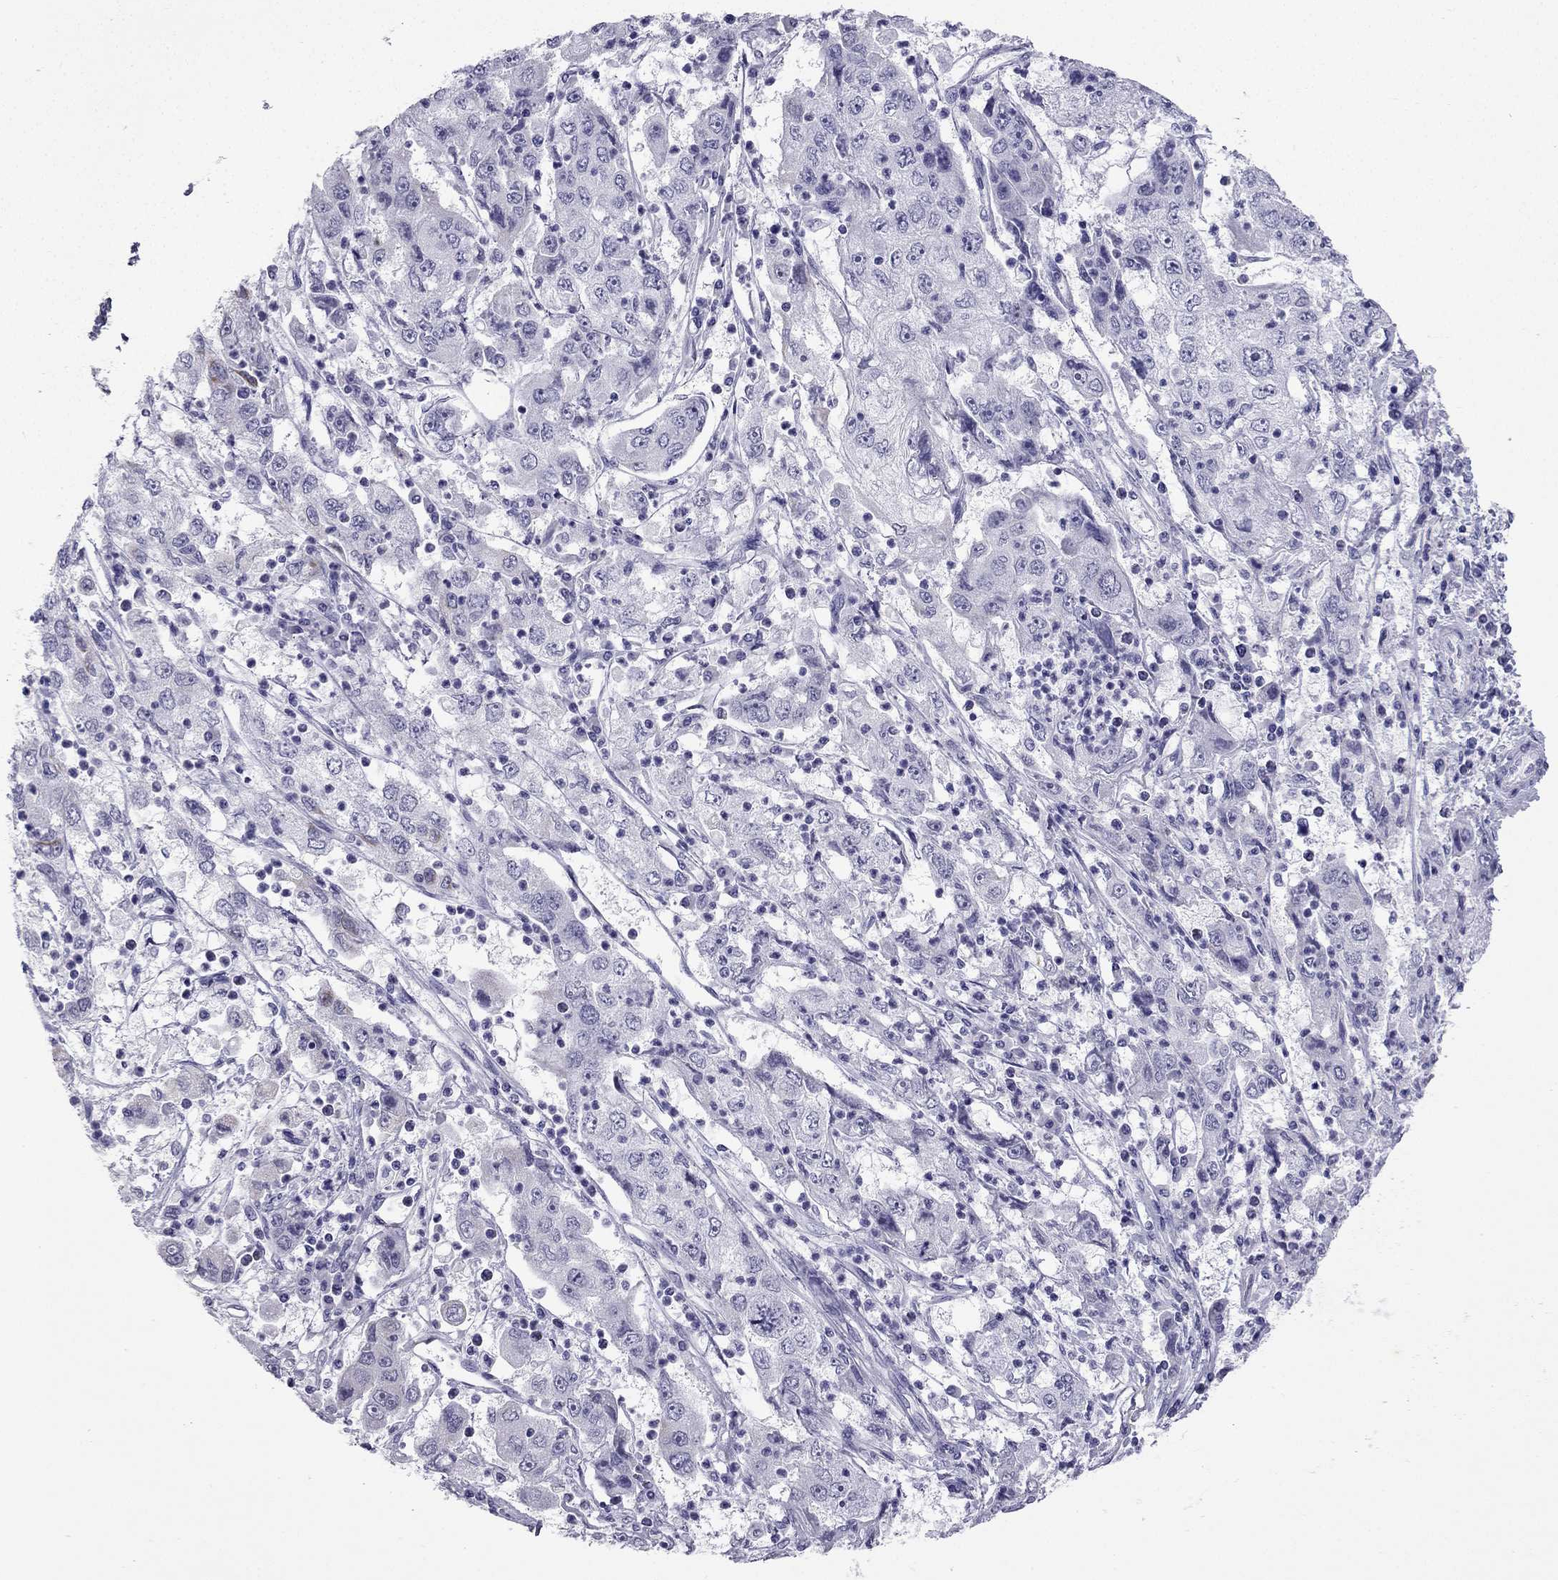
{"staining": {"intensity": "negative", "quantity": "none", "location": "none"}, "tissue": "cervical cancer", "cell_type": "Tumor cells", "image_type": "cancer", "snomed": [{"axis": "morphology", "description": "Squamous cell carcinoma, NOS"}, {"axis": "topography", "description": "Cervix"}], "caption": "Photomicrograph shows no protein positivity in tumor cells of cervical cancer tissue.", "gene": "GJA8", "patient": {"sex": "female", "age": 36}}